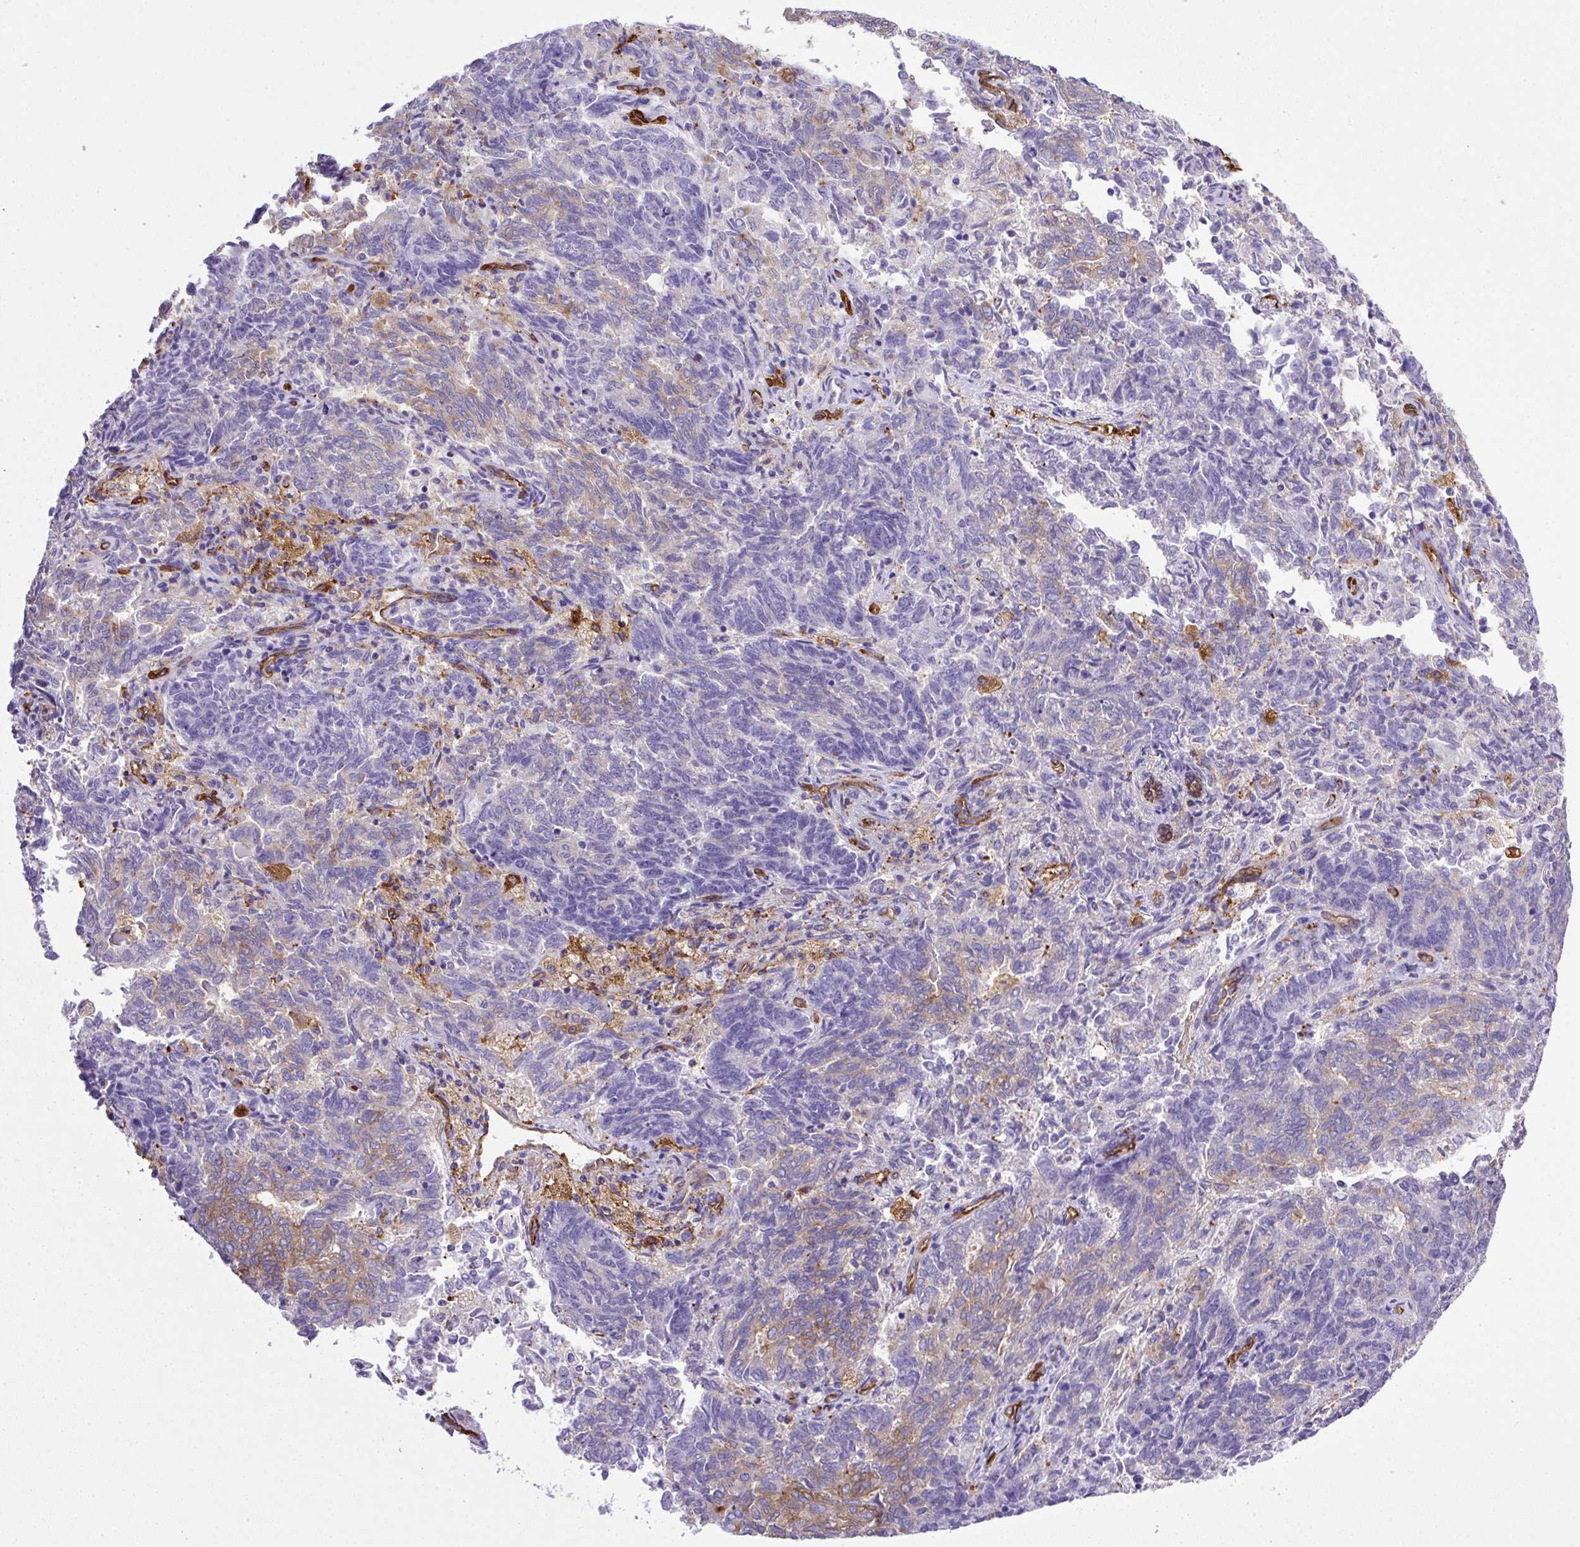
{"staining": {"intensity": "moderate", "quantity": "<25%", "location": "cytoplasmic/membranous"}, "tissue": "endometrial cancer", "cell_type": "Tumor cells", "image_type": "cancer", "snomed": [{"axis": "morphology", "description": "Adenocarcinoma, NOS"}, {"axis": "topography", "description": "Endometrium"}], "caption": "Immunohistochemistry (IHC) staining of endometrial cancer (adenocarcinoma), which demonstrates low levels of moderate cytoplasmic/membranous positivity in approximately <25% of tumor cells indicating moderate cytoplasmic/membranous protein expression. The staining was performed using DAB (3,3'-diaminobenzidine) (brown) for protein detection and nuclei were counterstained in hematoxylin (blue).", "gene": "MAGEB5", "patient": {"sex": "female", "age": 80}}